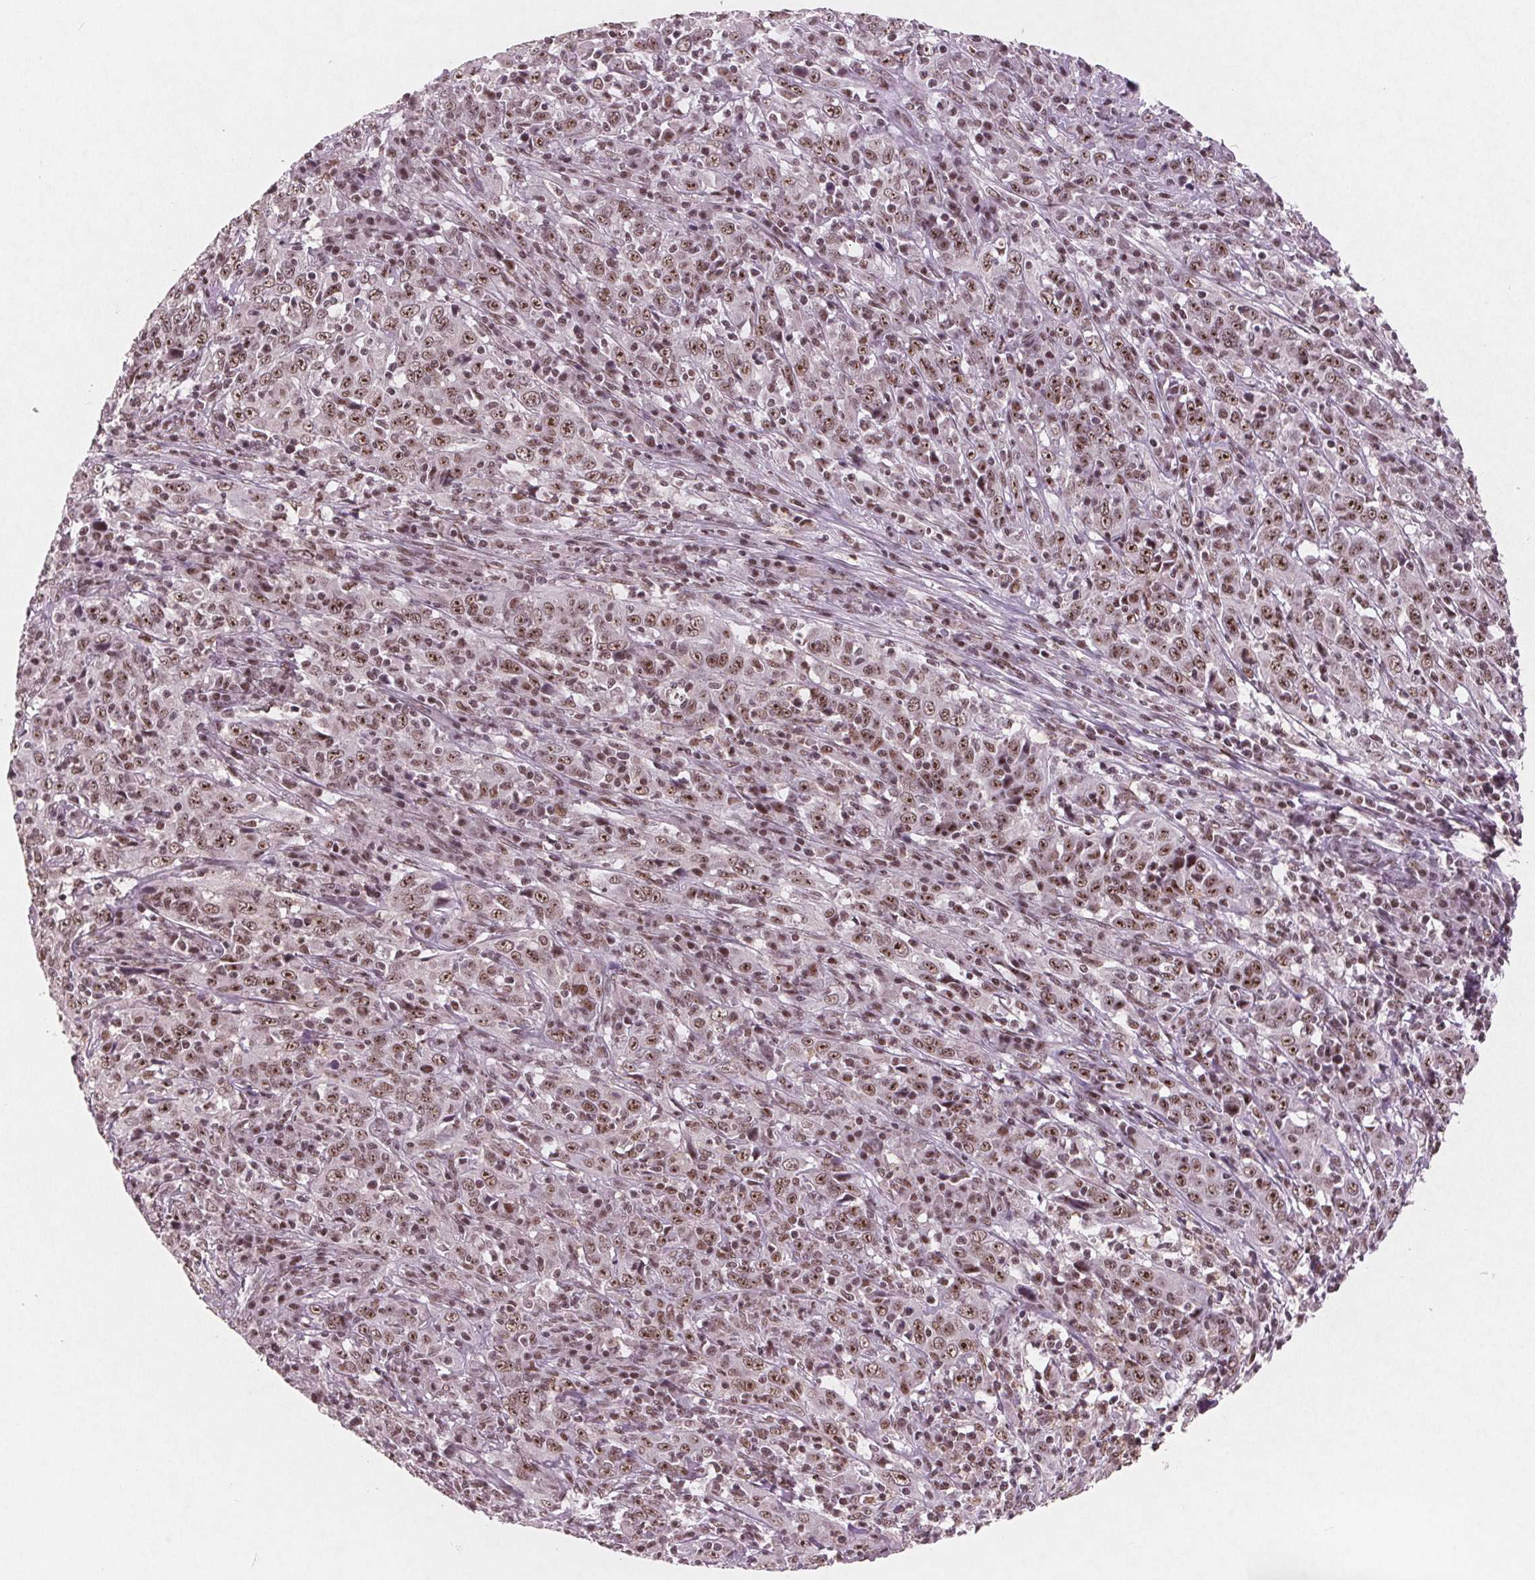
{"staining": {"intensity": "moderate", "quantity": ">75%", "location": "nuclear"}, "tissue": "cervical cancer", "cell_type": "Tumor cells", "image_type": "cancer", "snomed": [{"axis": "morphology", "description": "Squamous cell carcinoma, NOS"}, {"axis": "topography", "description": "Cervix"}], "caption": "Immunohistochemistry (IHC) histopathology image of human cervical squamous cell carcinoma stained for a protein (brown), which displays medium levels of moderate nuclear positivity in about >75% of tumor cells.", "gene": "RPS6KA2", "patient": {"sex": "female", "age": 46}}